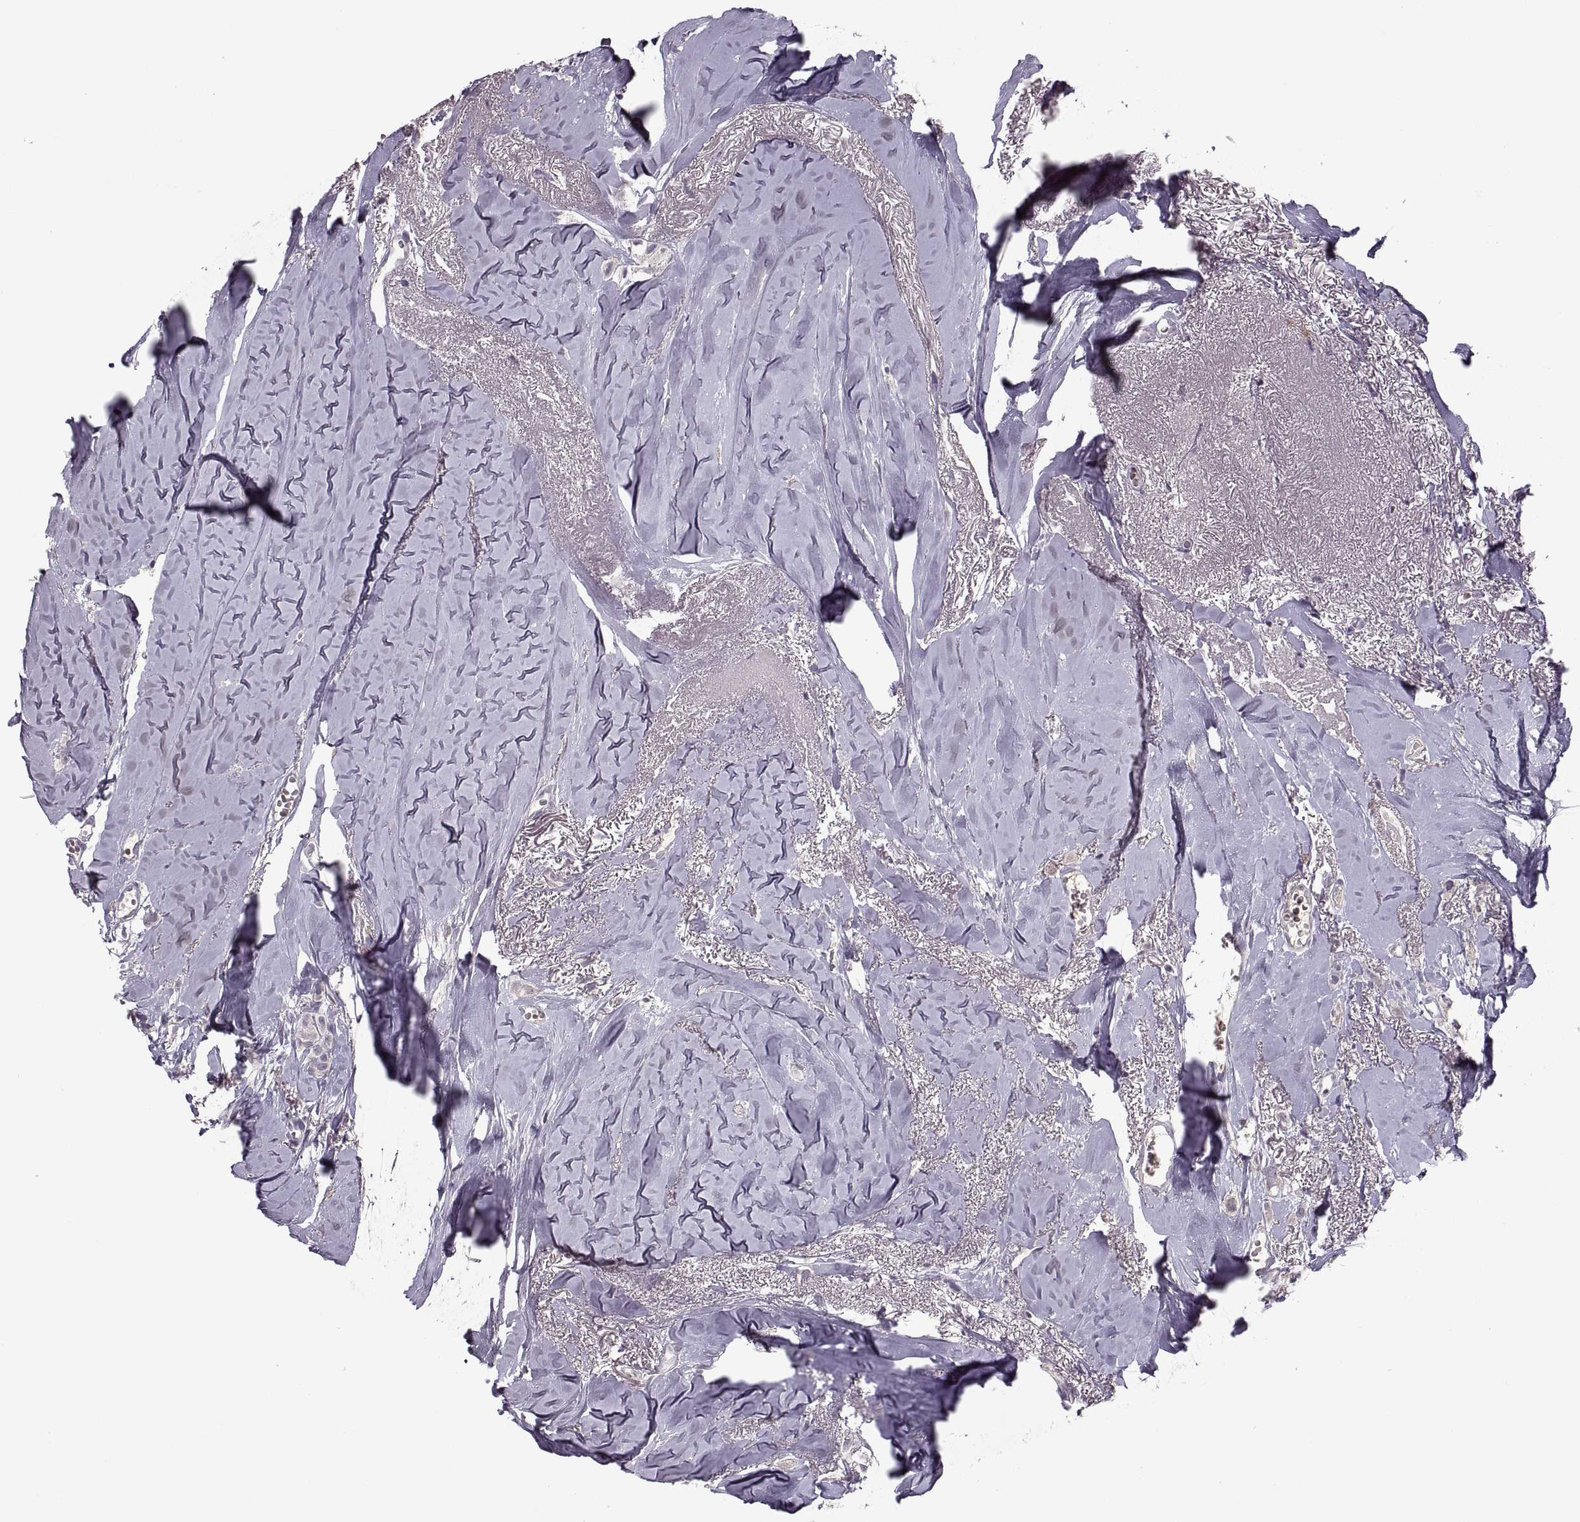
{"staining": {"intensity": "negative", "quantity": "none", "location": "none"}, "tissue": "breast cancer", "cell_type": "Tumor cells", "image_type": "cancer", "snomed": [{"axis": "morphology", "description": "Duct carcinoma"}, {"axis": "topography", "description": "Breast"}], "caption": "A histopathology image of human breast cancer (intraductal carcinoma) is negative for staining in tumor cells. (Stains: DAB (3,3'-diaminobenzidine) immunohistochemistry with hematoxylin counter stain, Microscopy: brightfield microscopy at high magnification).", "gene": "CACNA1F", "patient": {"sex": "female", "age": 85}}